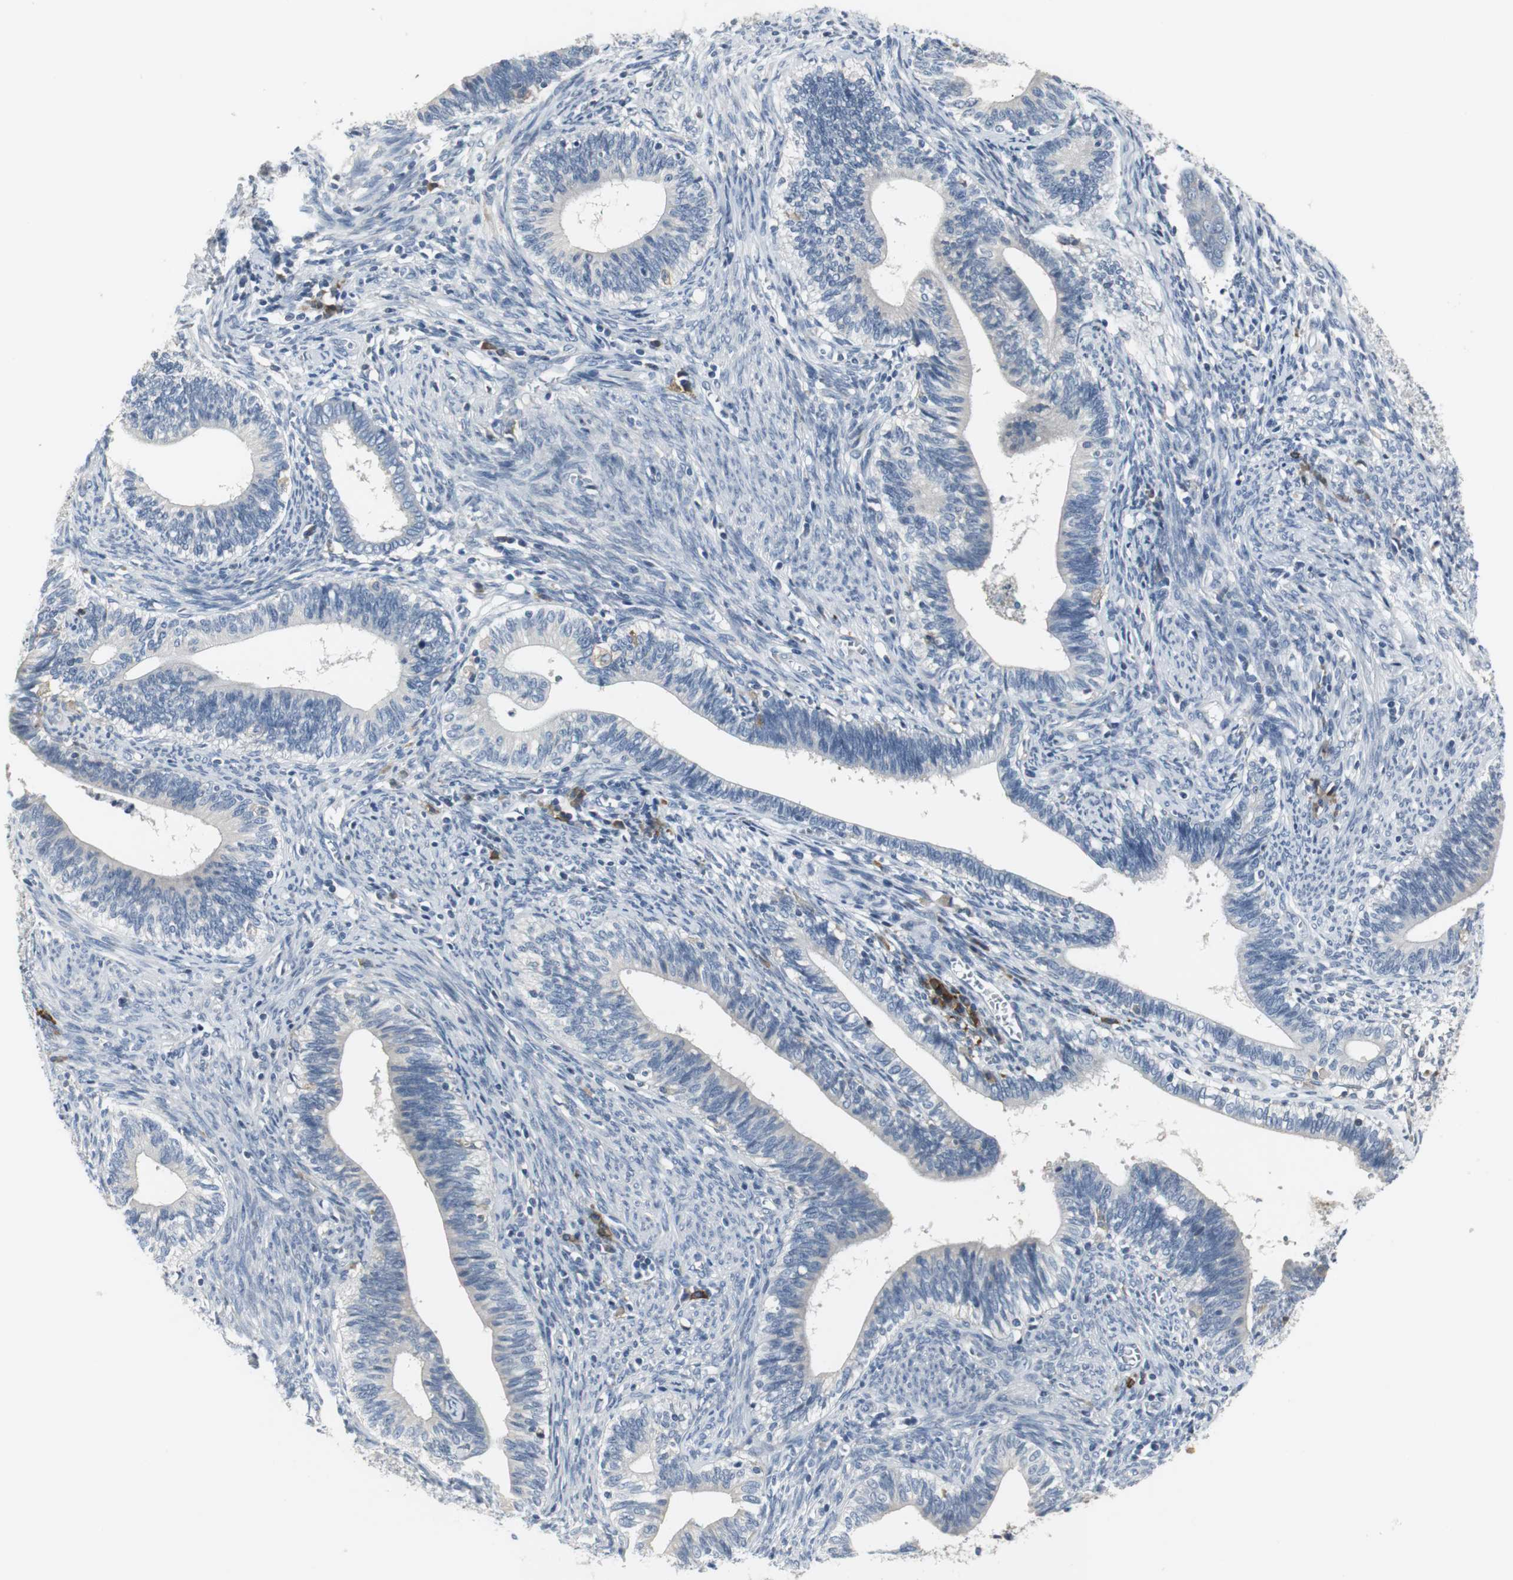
{"staining": {"intensity": "negative", "quantity": "none", "location": "none"}, "tissue": "cervical cancer", "cell_type": "Tumor cells", "image_type": "cancer", "snomed": [{"axis": "morphology", "description": "Adenocarcinoma, NOS"}, {"axis": "topography", "description": "Cervix"}], "caption": "Tumor cells are negative for brown protein staining in cervical cancer. (DAB IHC, high magnification).", "gene": "SLC2A5", "patient": {"sex": "female", "age": 44}}